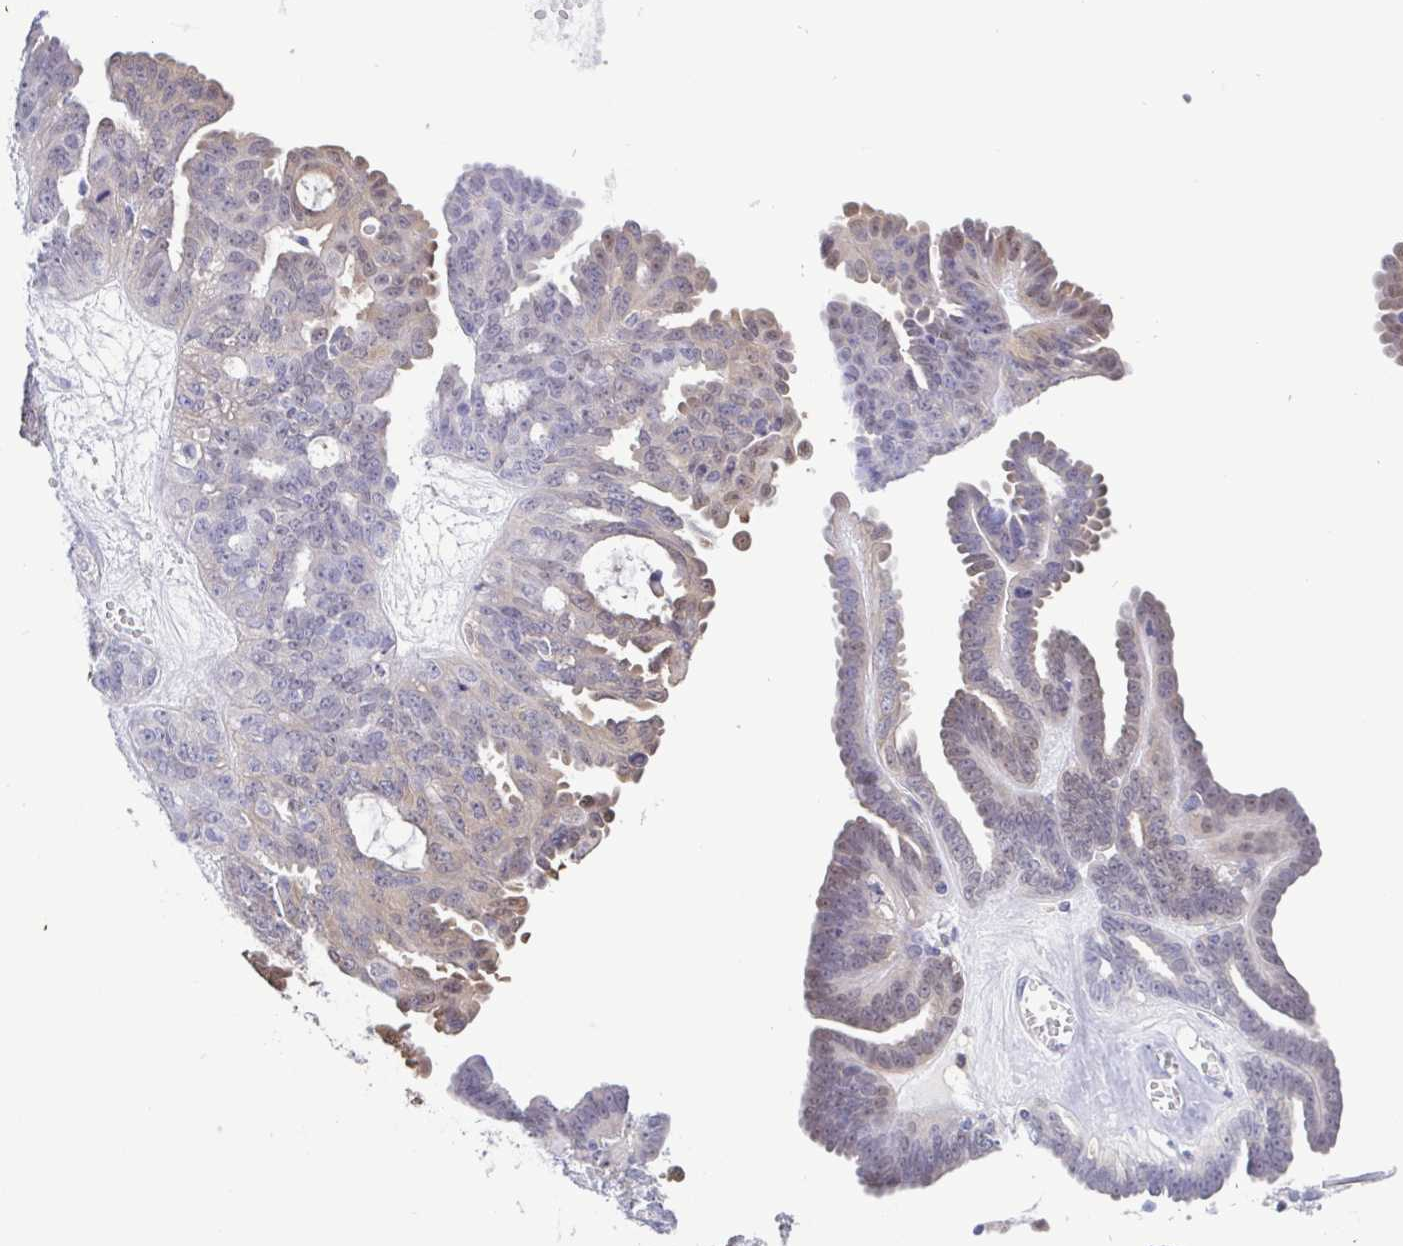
{"staining": {"intensity": "weak", "quantity": "25%-75%", "location": "nuclear"}, "tissue": "ovarian cancer", "cell_type": "Tumor cells", "image_type": "cancer", "snomed": [{"axis": "morphology", "description": "Cystadenocarcinoma, serous, NOS"}, {"axis": "topography", "description": "Ovary"}], "caption": "DAB (3,3'-diaminobenzidine) immunohistochemical staining of human ovarian cancer (serous cystadenocarcinoma) shows weak nuclear protein staining in approximately 25%-75% of tumor cells. (Stains: DAB in brown, nuclei in blue, Microscopy: brightfield microscopy at high magnification).", "gene": "LDHC", "patient": {"sex": "female", "age": 71}}